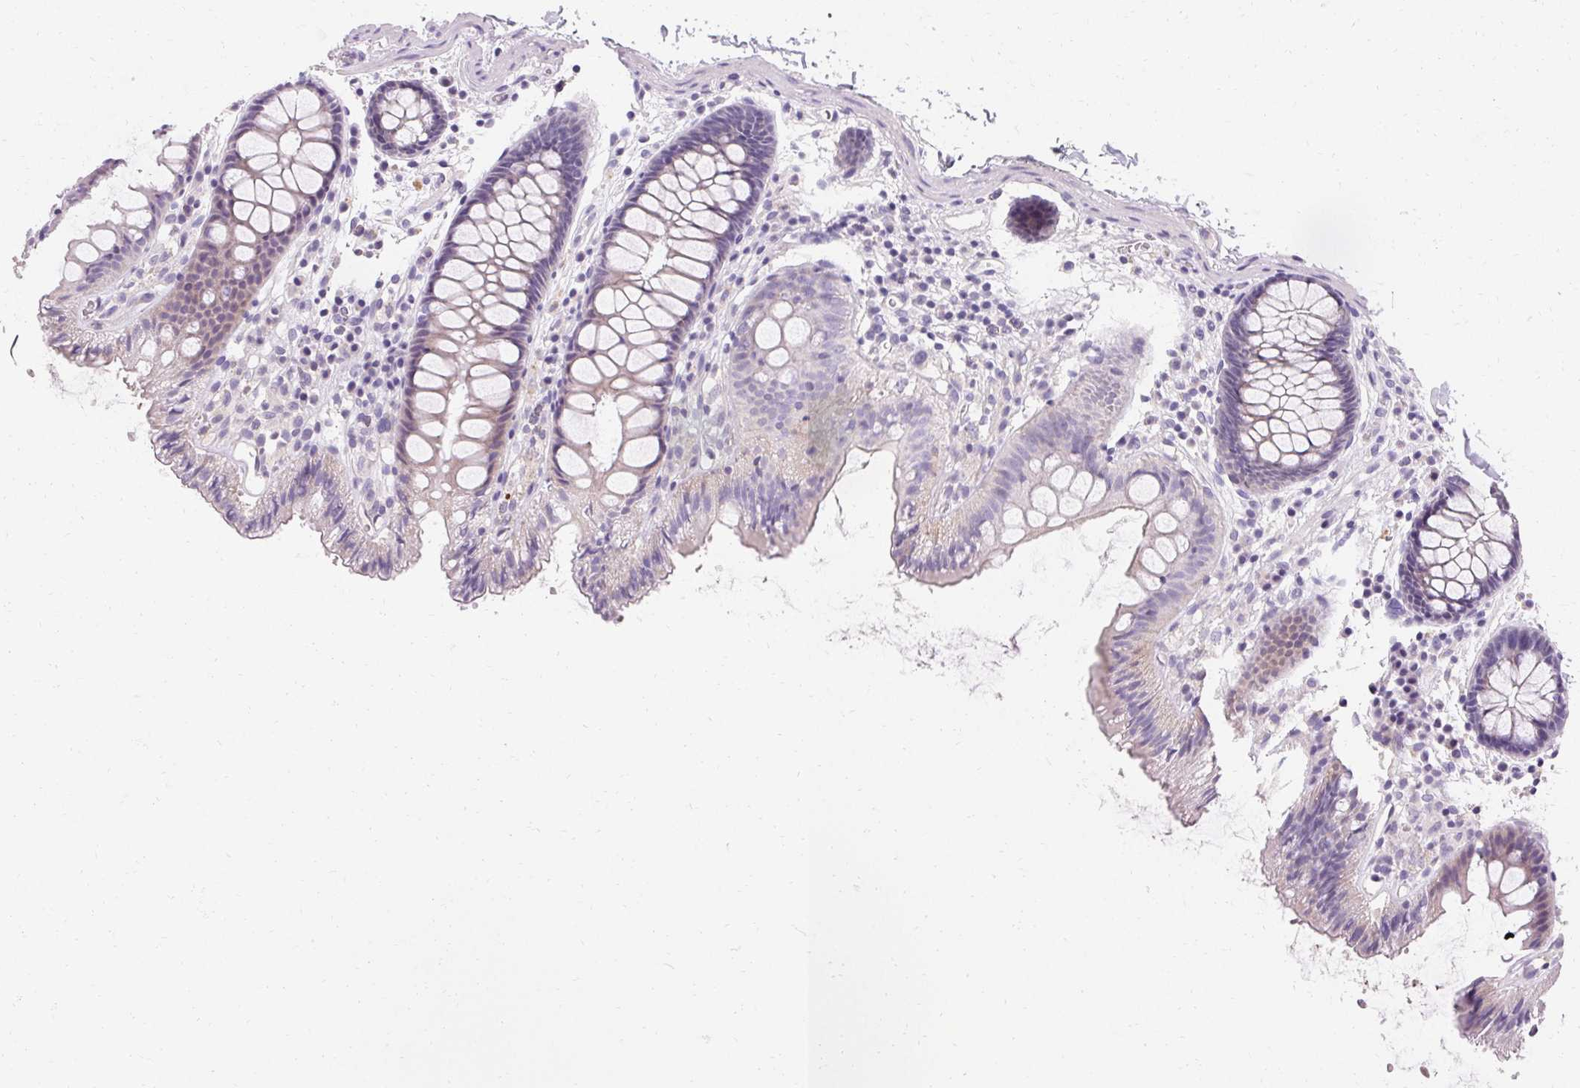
{"staining": {"intensity": "negative", "quantity": "none", "location": "none"}, "tissue": "colon", "cell_type": "Endothelial cells", "image_type": "normal", "snomed": [{"axis": "morphology", "description": "Normal tissue, NOS"}, {"axis": "topography", "description": "Colon"}], "caption": "This is an IHC image of normal colon. There is no staining in endothelial cells.", "gene": "TRIP13", "patient": {"sex": "male", "age": 84}}